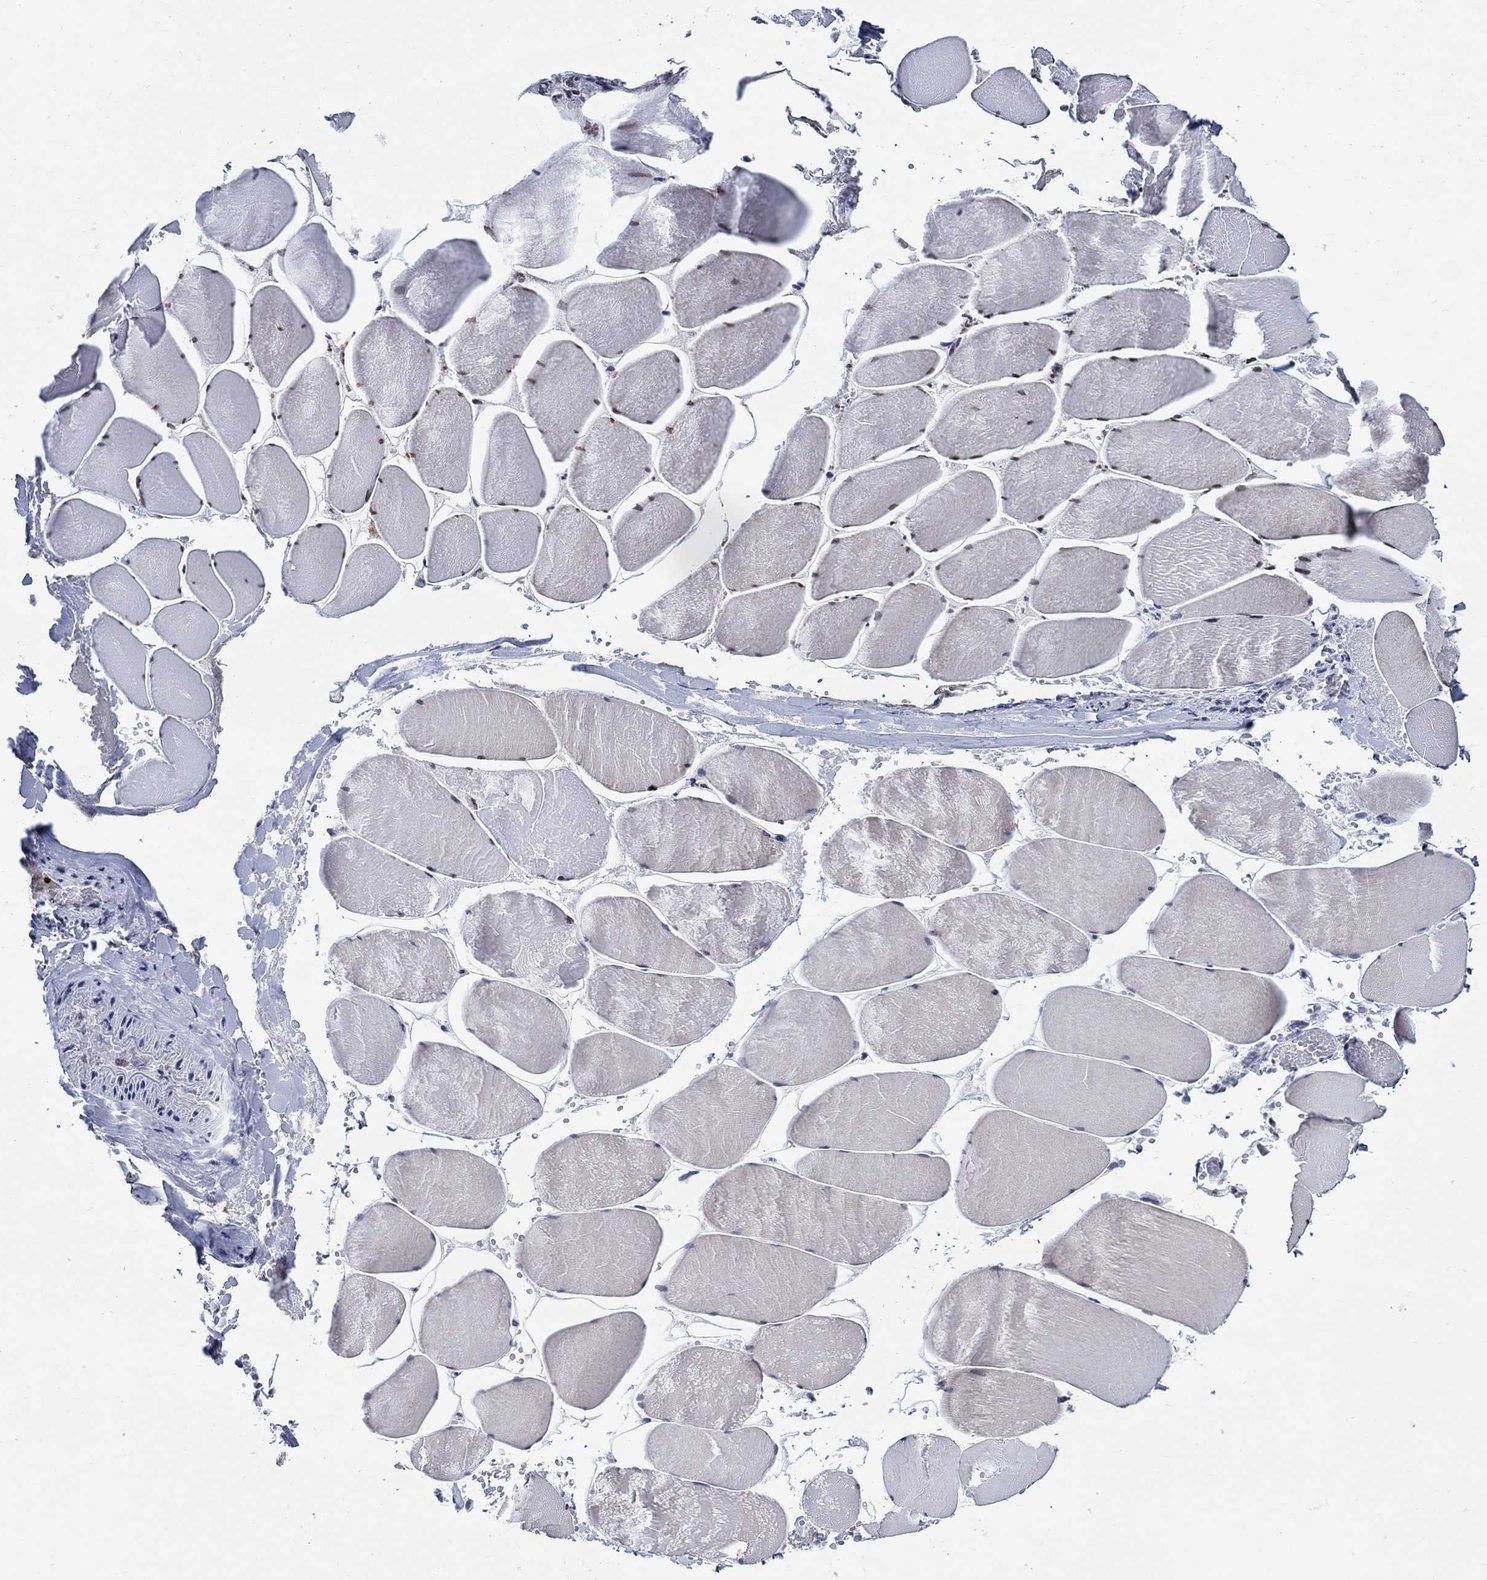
{"staining": {"intensity": "strong", "quantity": "25%-75%", "location": "nuclear"}, "tissue": "skeletal muscle", "cell_type": "Myocytes", "image_type": "normal", "snomed": [{"axis": "morphology", "description": "Normal tissue, NOS"}, {"axis": "morphology", "description": "Malignant melanoma, Metastatic site"}, {"axis": "topography", "description": "Skeletal muscle"}], "caption": "Immunohistochemistry (IHC) (DAB (3,3'-diaminobenzidine)) staining of benign skeletal muscle displays strong nuclear protein expression in about 25%-75% of myocytes. (brown staining indicates protein expression, while blue staining denotes nuclei).", "gene": "HMGA1", "patient": {"sex": "male", "age": 50}}